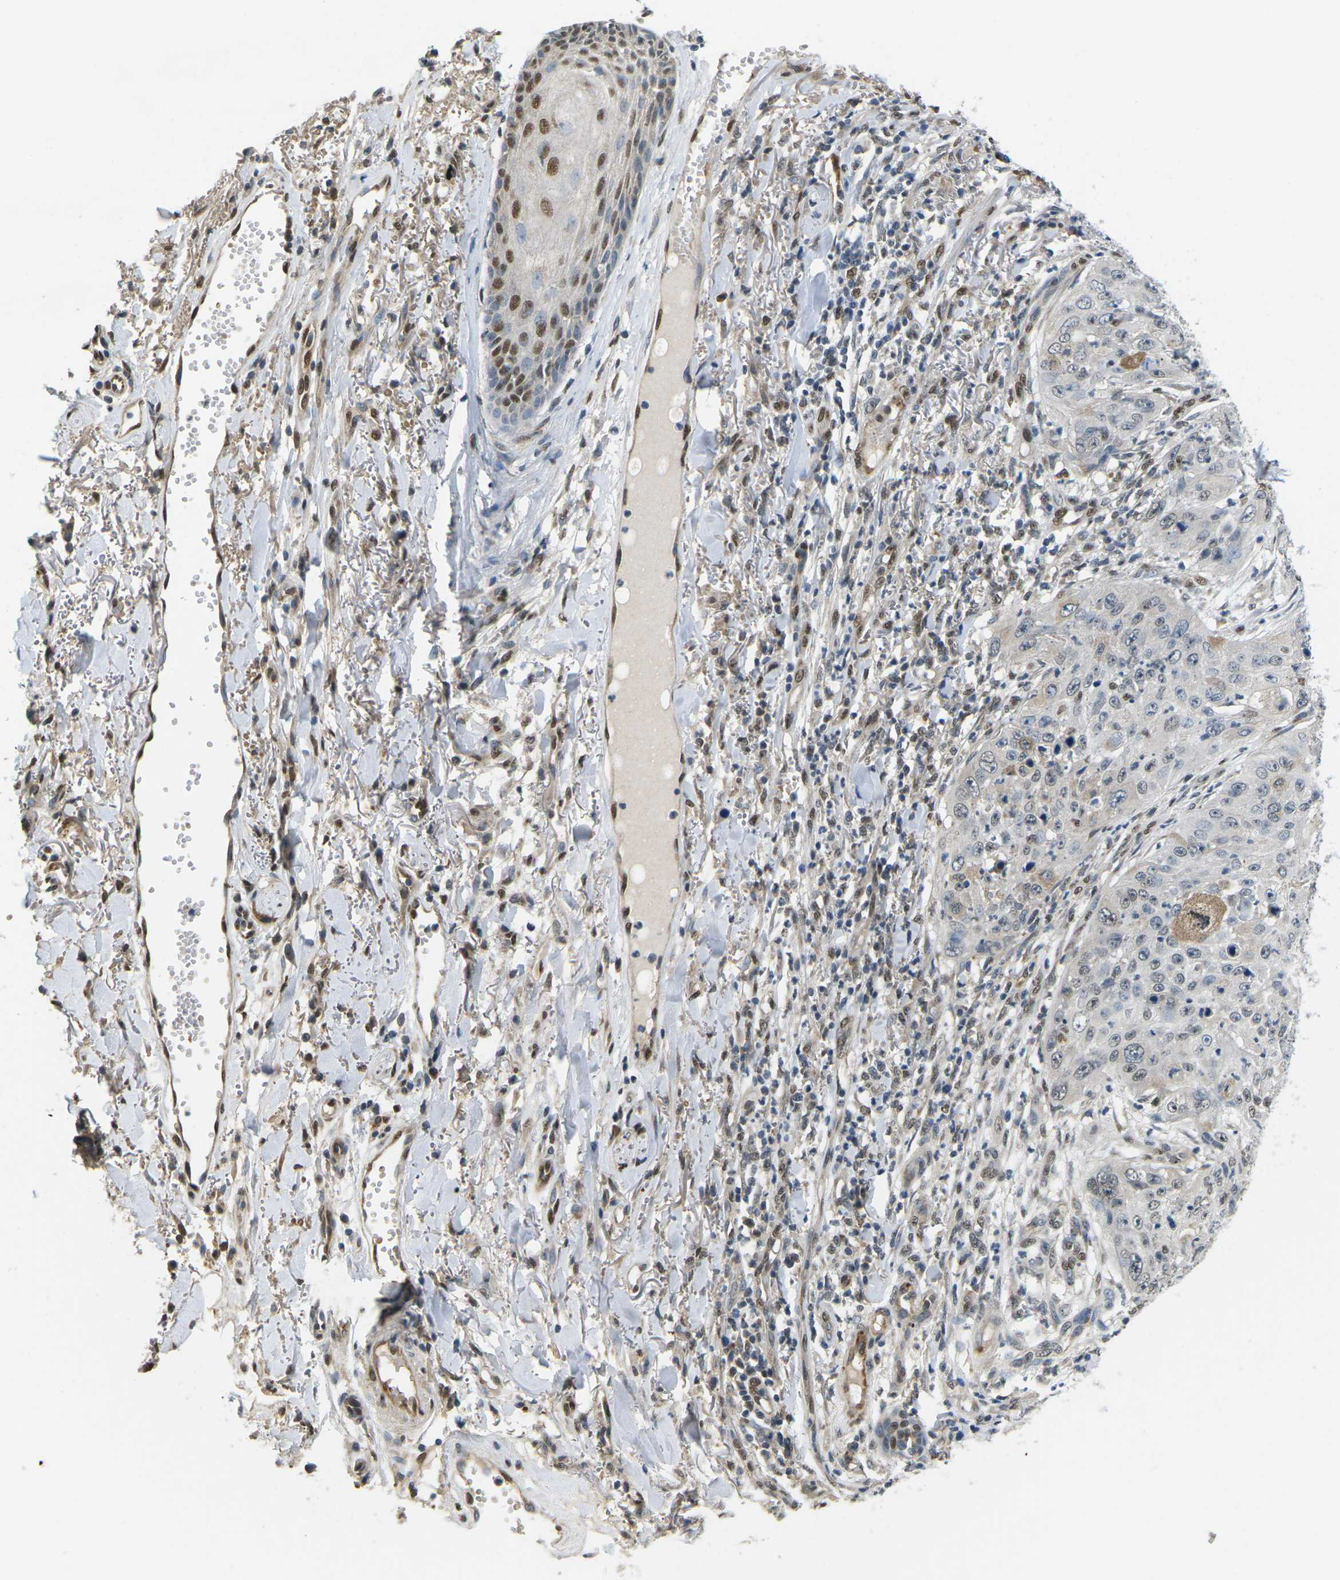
{"staining": {"intensity": "weak", "quantity": "<25%", "location": "nuclear"}, "tissue": "skin cancer", "cell_type": "Tumor cells", "image_type": "cancer", "snomed": [{"axis": "morphology", "description": "Squamous cell carcinoma, NOS"}, {"axis": "topography", "description": "Skin"}], "caption": "DAB immunohistochemical staining of human skin cancer displays no significant positivity in tumor cells.", "gene": "ERBB4", "patient": {"sex": "female", "age": 80}}